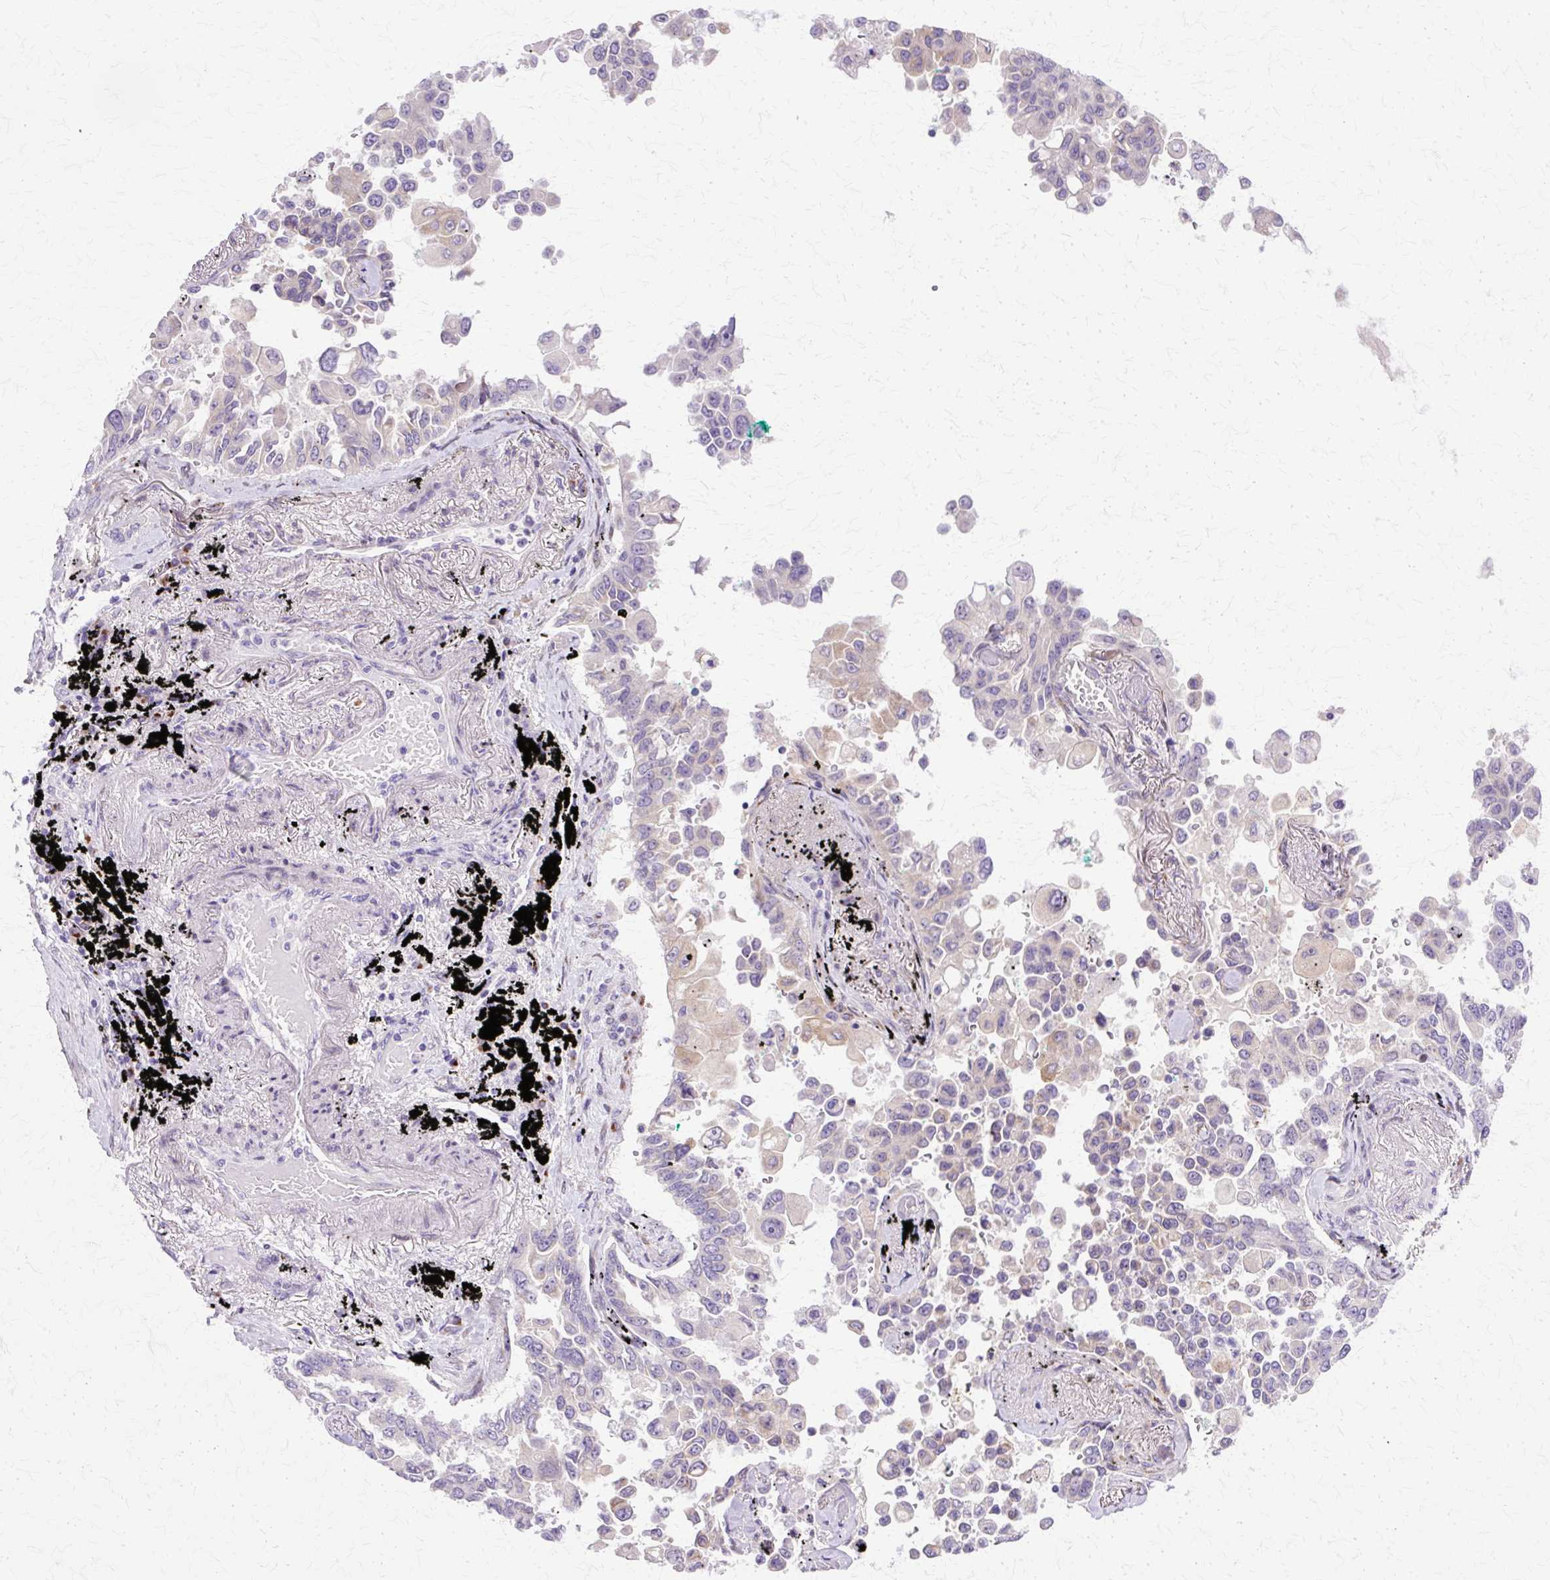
{"staining": {"intensity": "negative", "quantity": "none", "location": "none"}, "tissue": "lung cancer", "cell_type": "Tumor cells", "image_type": "cancer", "snomed": [{"axis": "morphology", "description": "Adenocarcinoma, NOS"}, {"axis": "topography", "description": "Lung"}], "caption": "DAB immunohistochemical staining of human lung cancer displays no significant staining in tumor cells. (DAB (3,3'-diaminobenzidine) IHC with hematoxylin counter stain).", "gene": "TBC1D3G", "patient": {"sex": "female", "age": 67}}